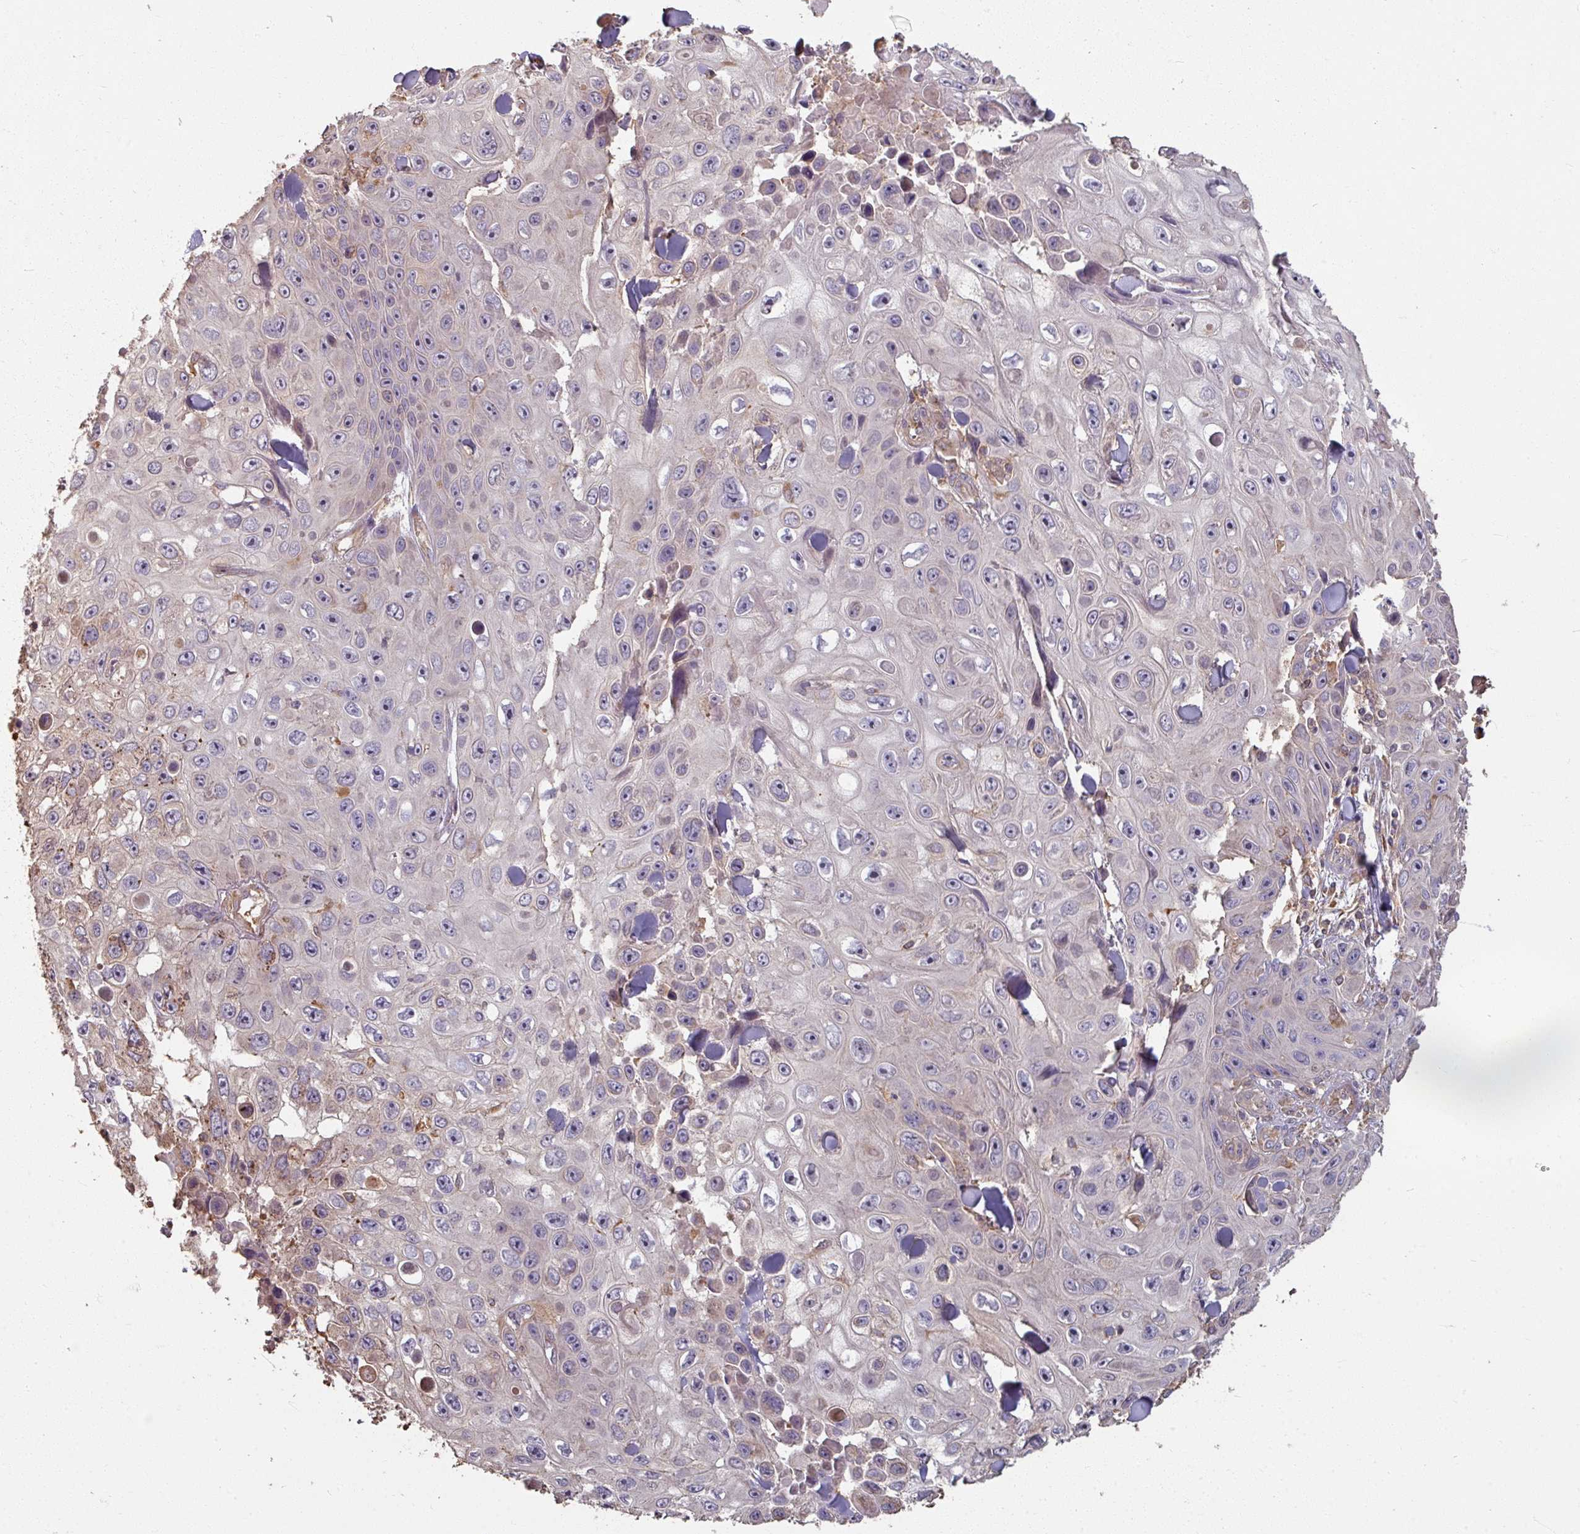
{"staining": {"intensity": "weak", "quantity": "<25%", "location": "cytoplasmic/membranous"}, "tissue": "skin cancer", "cell_type": "Tumor cells", "image_type": "cancer", "snomed": [{"axis": "morphology", "description": "Squamous cell carcinoma, NOS"}, {"axis": "topography", "description": "Skin"}], "caption": "Human skin cancer (squamous cell carcinoma) stained for a protein using IHC shows no expression in tumor cells.", "gene": "CCDC68", "patient": {"sex": "male", "age": 82}}